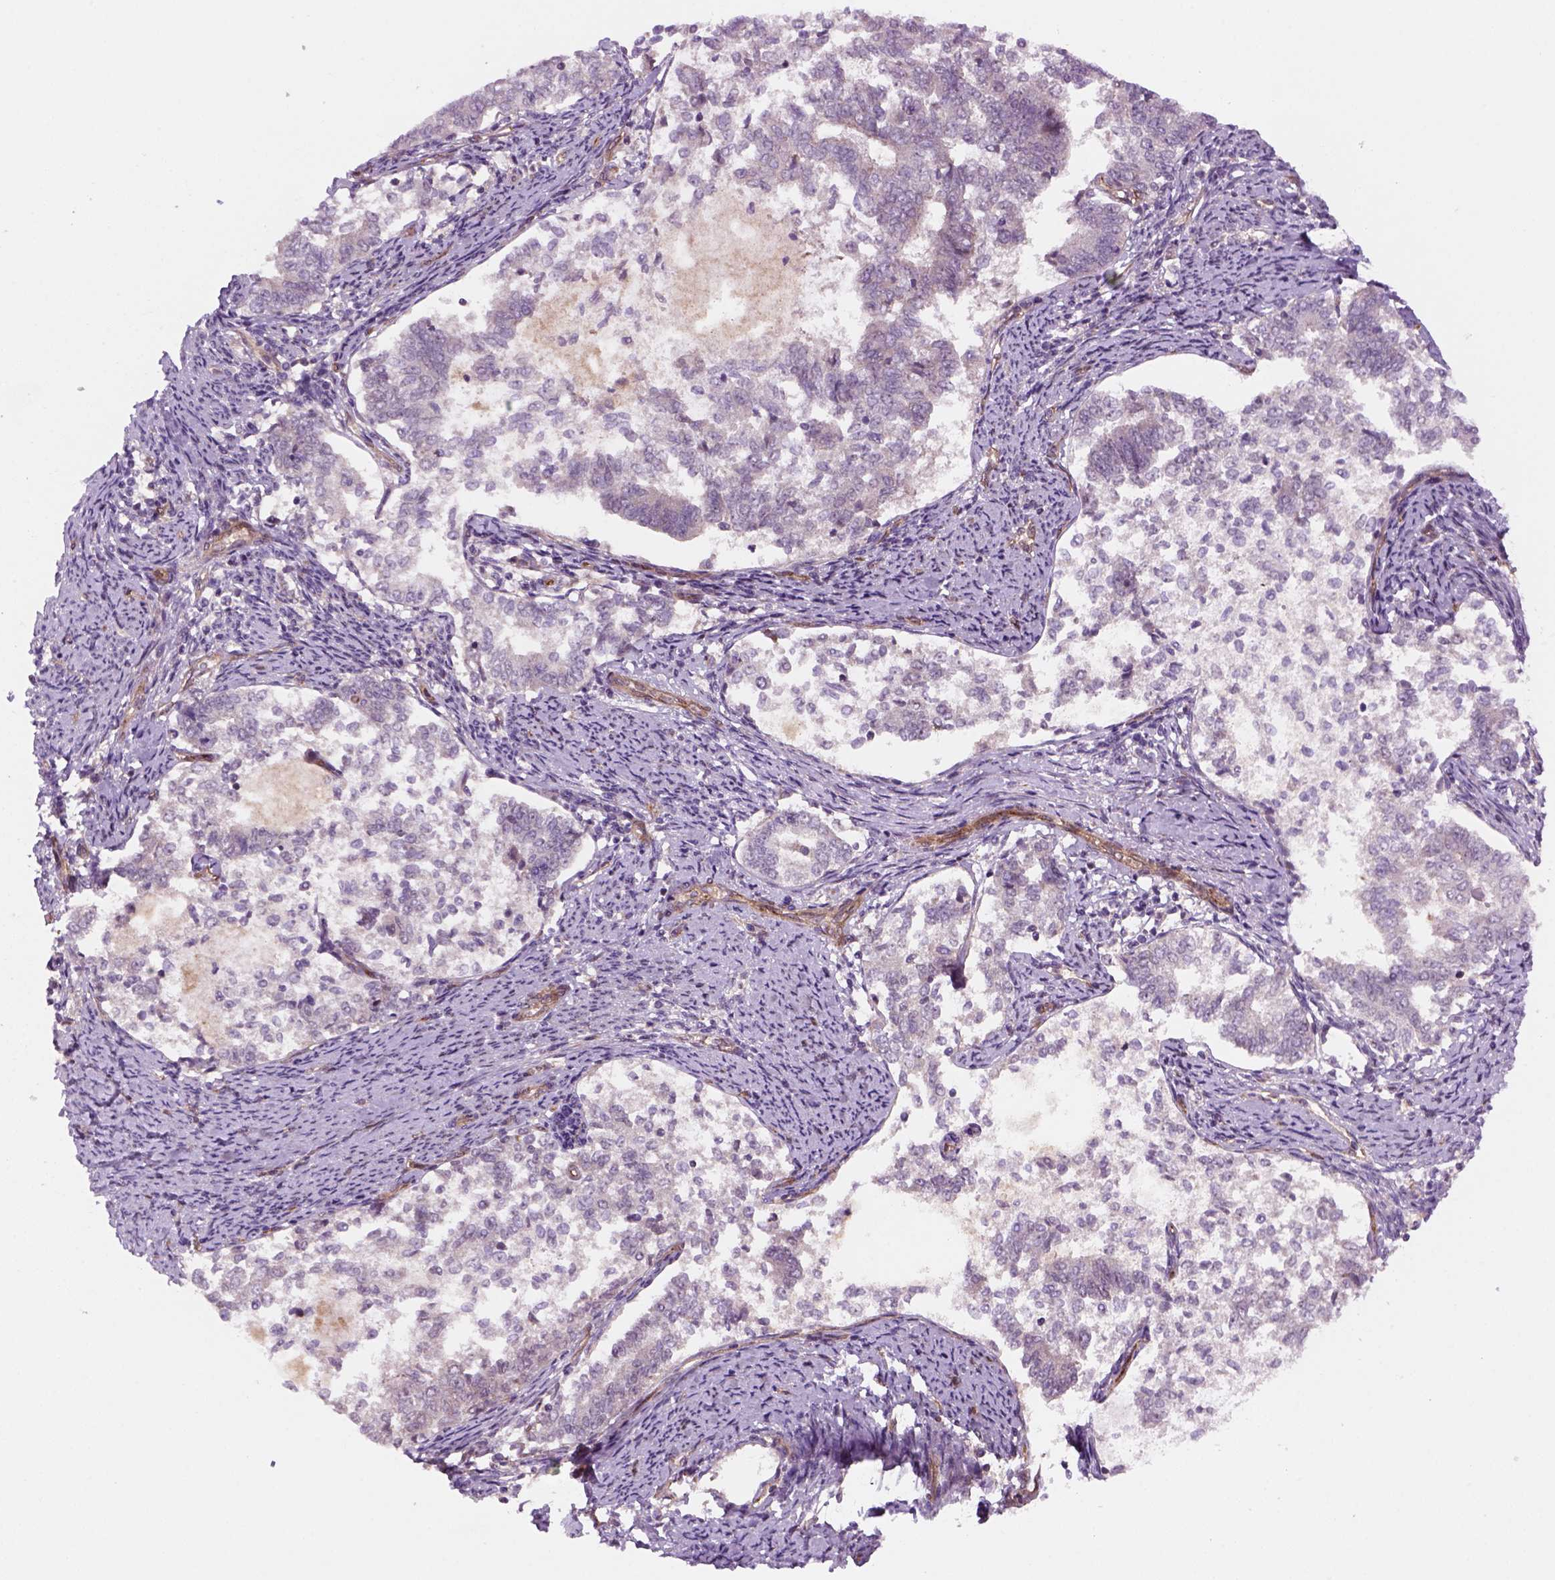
{"staining": {"intensity": "negative", "quantity": "none", "location": "none"}, "tissue": "endometrial cancer", "cell_type": "Tumor cells", "image_type": "cancer", "snomed": [{"axis": "morphology", "description": "Adenocarcinoma, NOS"}, {"axis": "topography", "description": "Endometrium"}], "caption": "This is a histopathology image of IHC staining of adenocarcinoma (endometrial), which shows no positivity in tumor cells.", "gene": "VSTM5", "patient": {"sex": "female", "age": 65}}